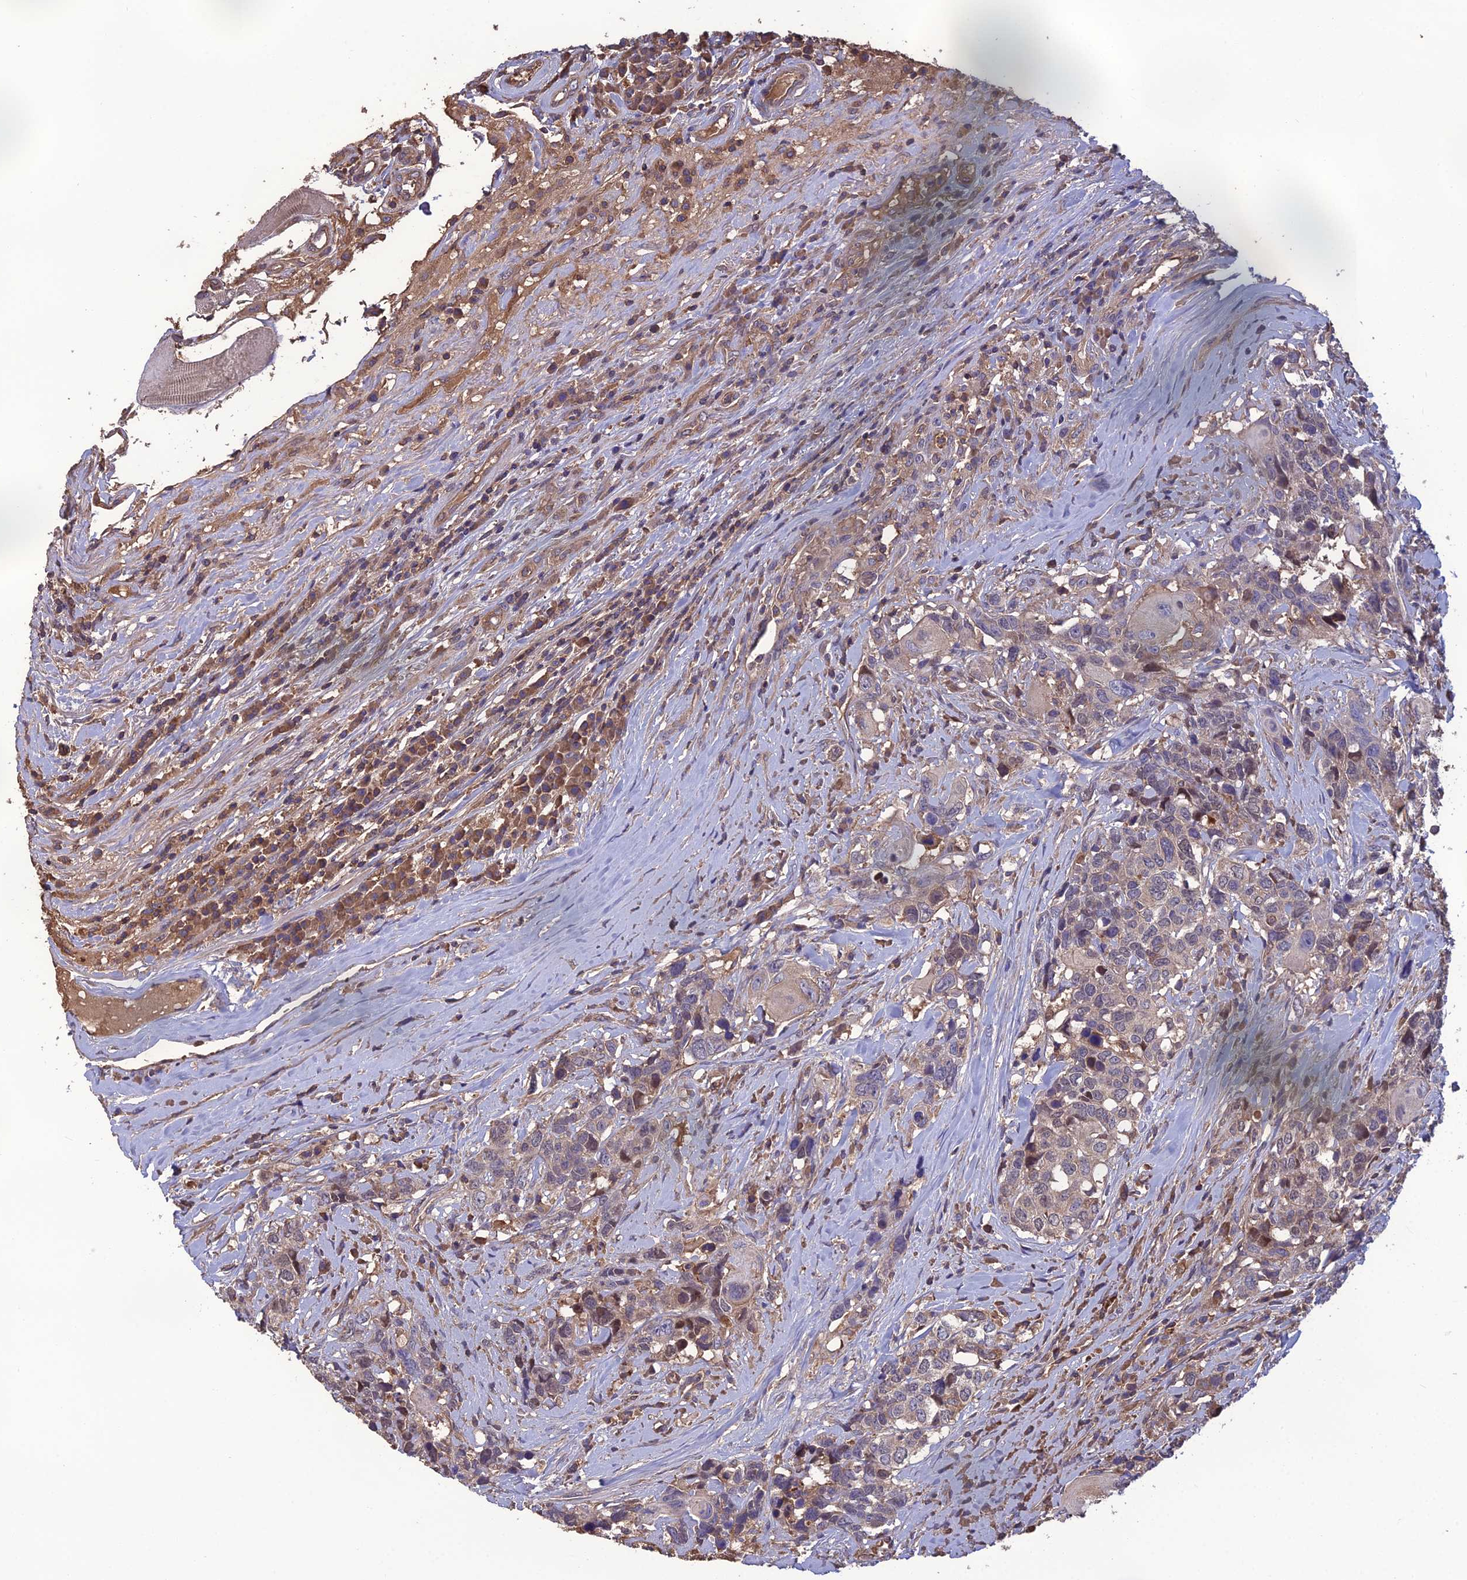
{"staining": {"intensity": "negative", "quantity": "none", "location": "none"}, "tissue": "head and neck cancer", "cell_type": "Tumor cells", "image_type": "cancer", "snomed": [{"axis": "morphology", "description": "Squamous cell carcinoma, NOS"}, {"axis": "topography", "description": "Head-Neck"}], "caption": "Immunohistochemical staining of squamous cell carcinoma (head and neck) reveals no significant expression in tumor cells.", "gene": "GALR2", "patient": {"sex": "male", "age": 66}}